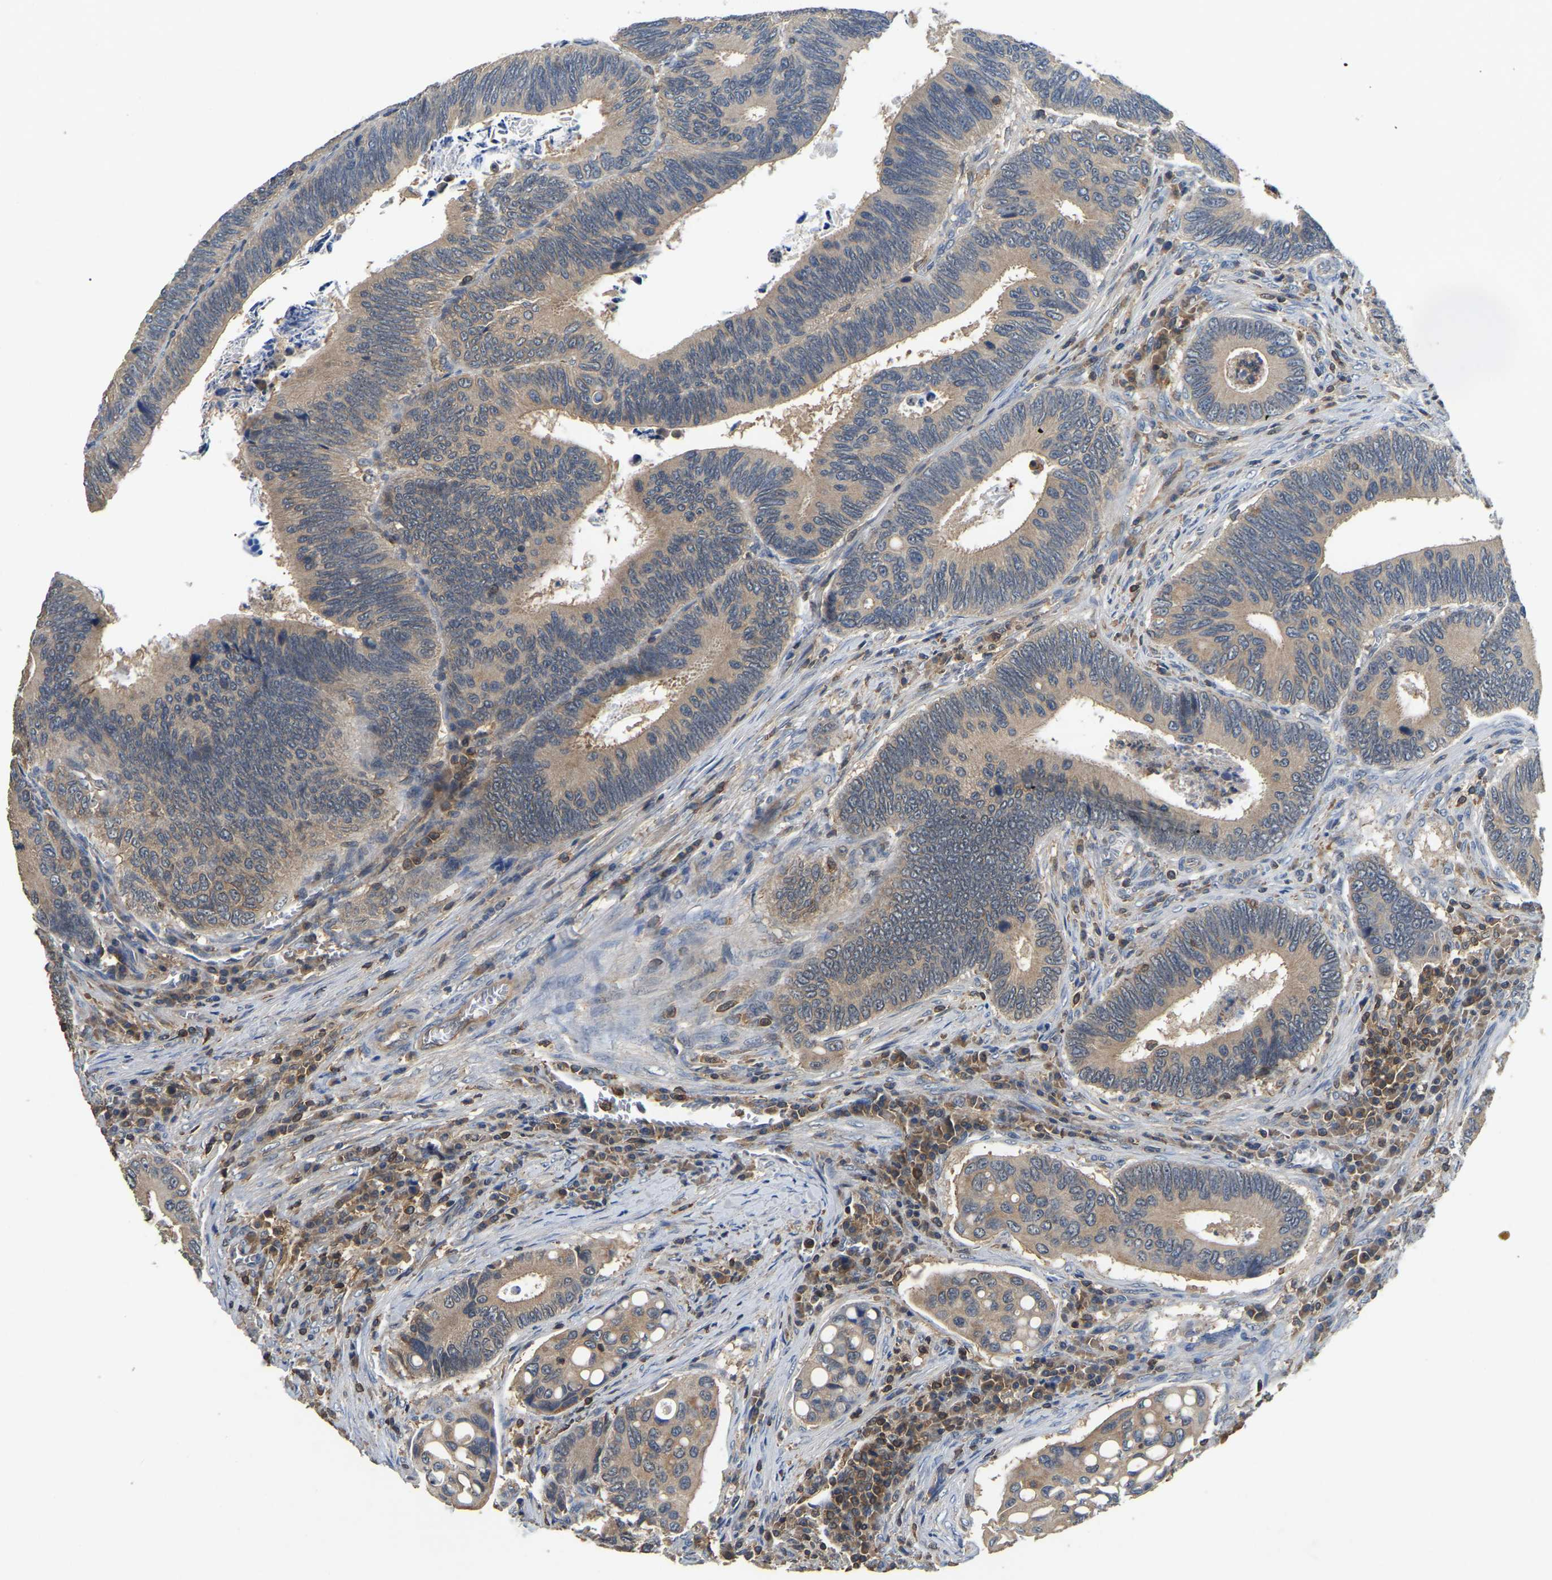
{"staining": {"intensity": "weak", "quantity": ">75%", "location": "cytoplasmic/membranous"}, "tissue": "colorectal cancer", "cell_type": "Tumor cells", "image_type": "cancer", "snomed": [{"axis": "morphology", "description": "Inflammation, NOS"}, {"axis": "morphology", "description": "Adenocarcinoma, NOS"}, {"axis": "topography", "description": "Colon"}], "caption": "Colorectal cancer was stained to show a protein in brown. There is low levels of weak cytoplasmic/membranous staining in approximately >75% of tumor cells.", "gene": "SMPD2", "patient": {"sex": "male", "age": 72}}